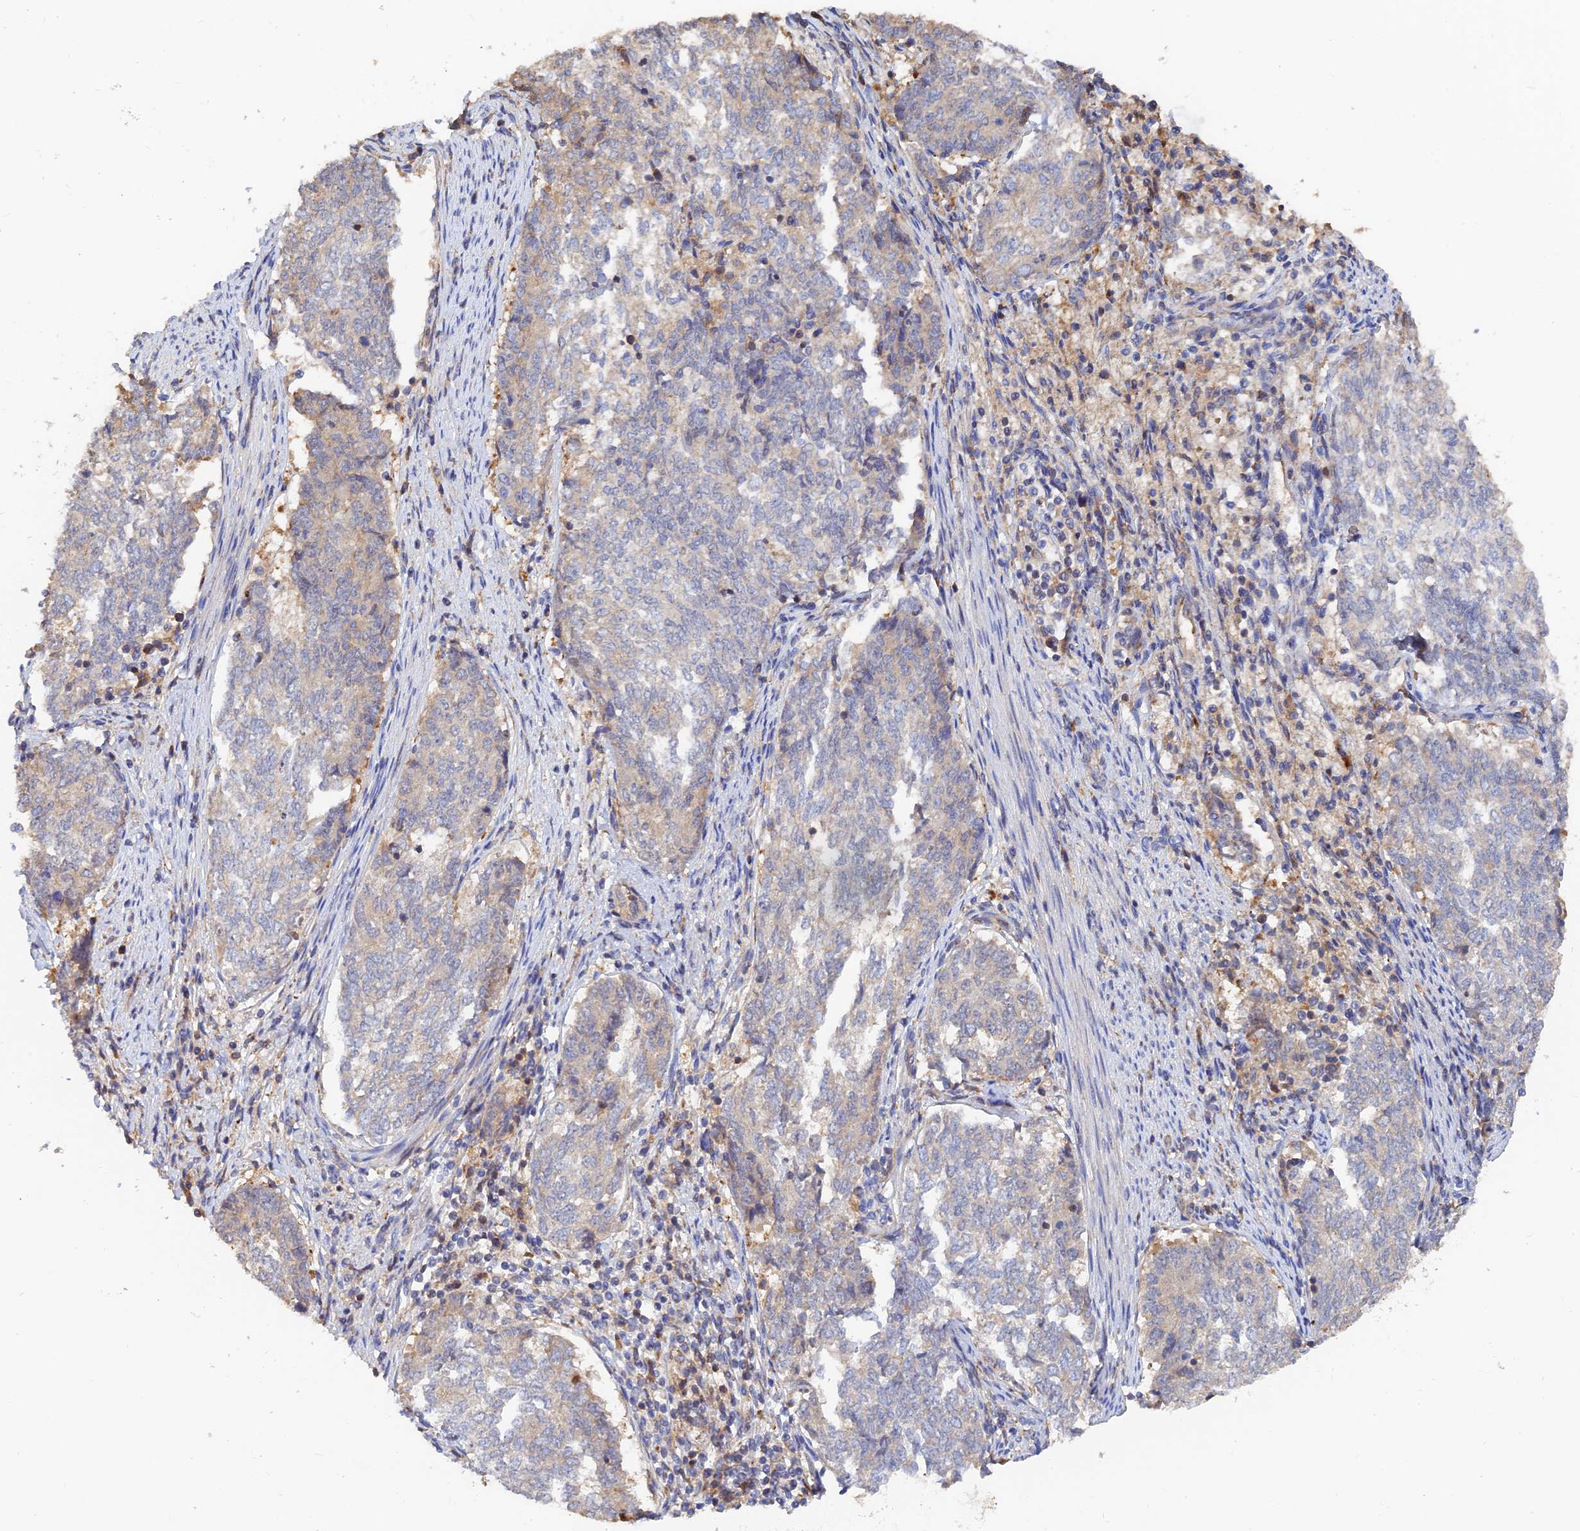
{"staining": {"intensity": "negative", "quantity": "none", "location": "none"}, "tissue": "endometrial cancer", "cell_type": "Tumor cells", "image_type": "cancer", "snomed": [{"axis": "morphology", "description": "Adenocarcinoma, NOS"}, {"axis": "topography", "description": "Endometrium"}], "caption": "Immunohistochemistry photomicrograph of neoplastic tissue: endometrial cancer (adenocarcinoma) stained with DAB (3,3'-diaminobenzidine) displays no significant protein positivity in tumor cells.", "gene": "WBP11", "patient": {"sex": "female", "age": 80}}